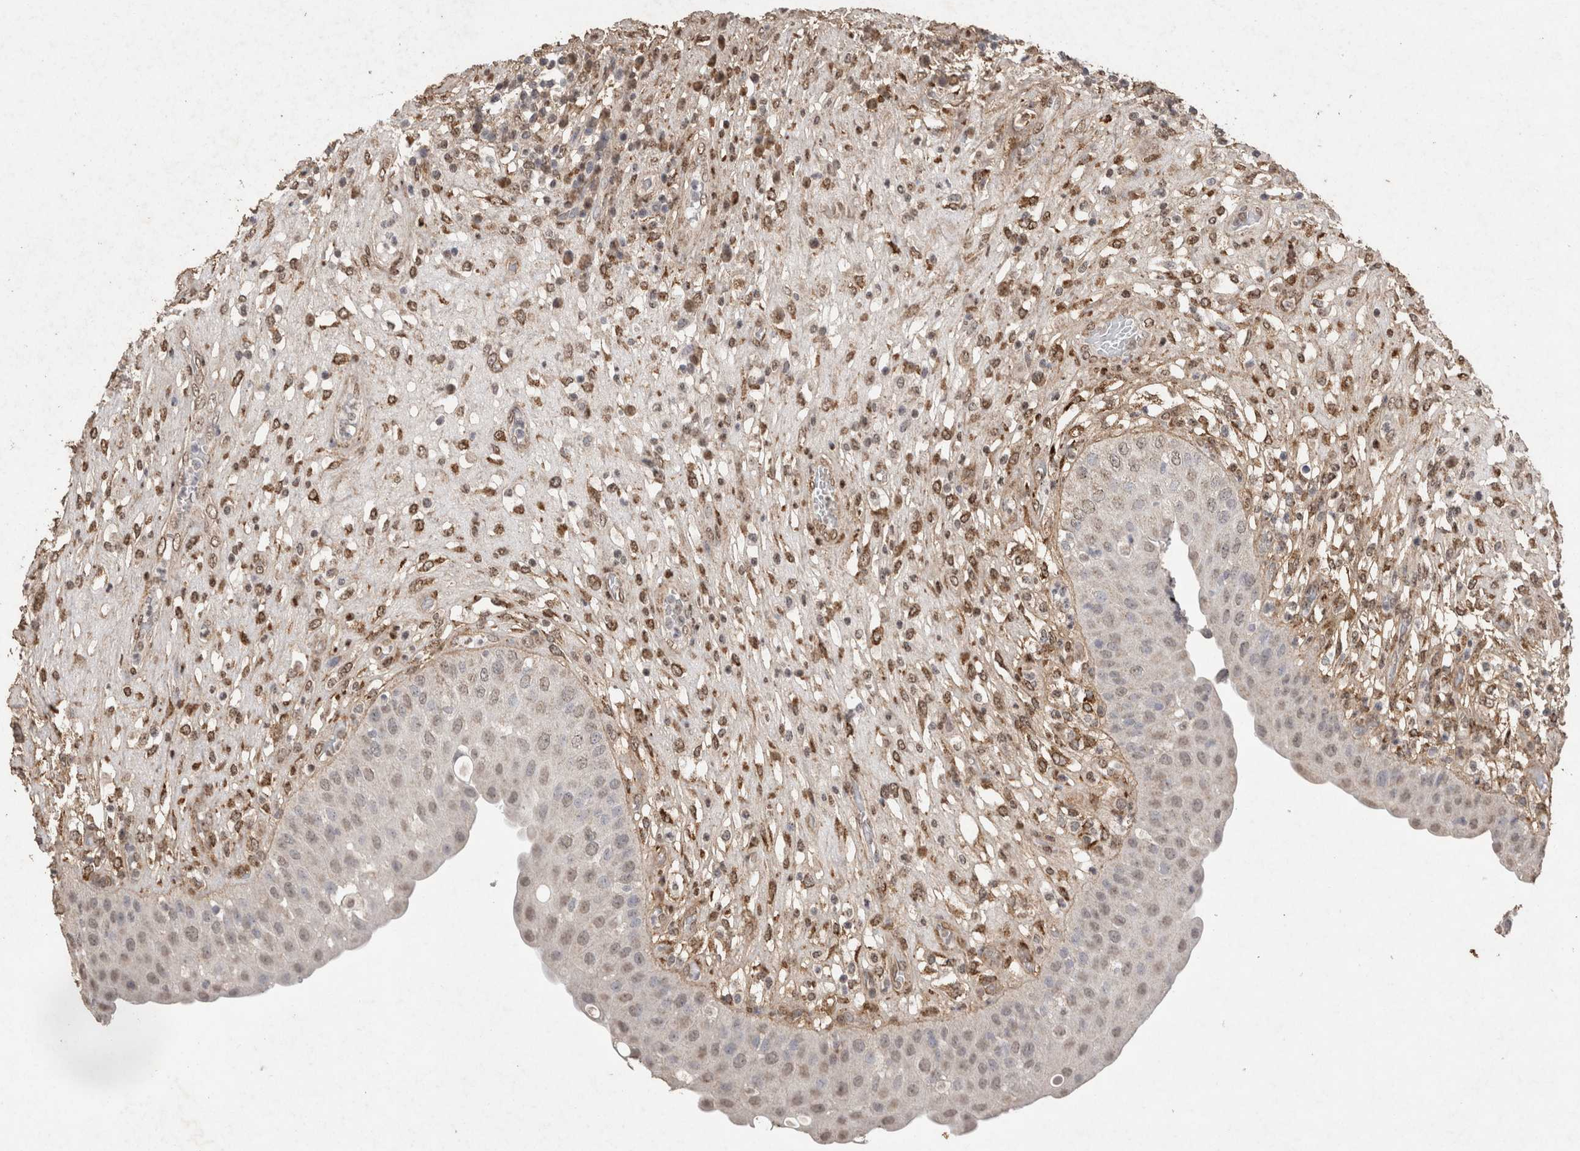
{"staining": {"intensity": "weak", "quantity": "25%-75%", "location": "nuclear"}, "tissue": "urinary bladder", "cell_type": "Urothelial cells", "image_type": "normal", "snomed": [{"axis": "morphology", "description": "Normal tissue, NOS"}, {"axis": "topography", "description": "Urinary bladder"}], "caption": "A high-resolution photomicrograph shows immunohistochemistry (IHC) staining of benign urinary bladder, which exhibits weak nuclear staining in approximately 25%-75% of urothelial cells.", "gene": "C1QTNF5", "patient": {"sex": "female", "age": 62}}